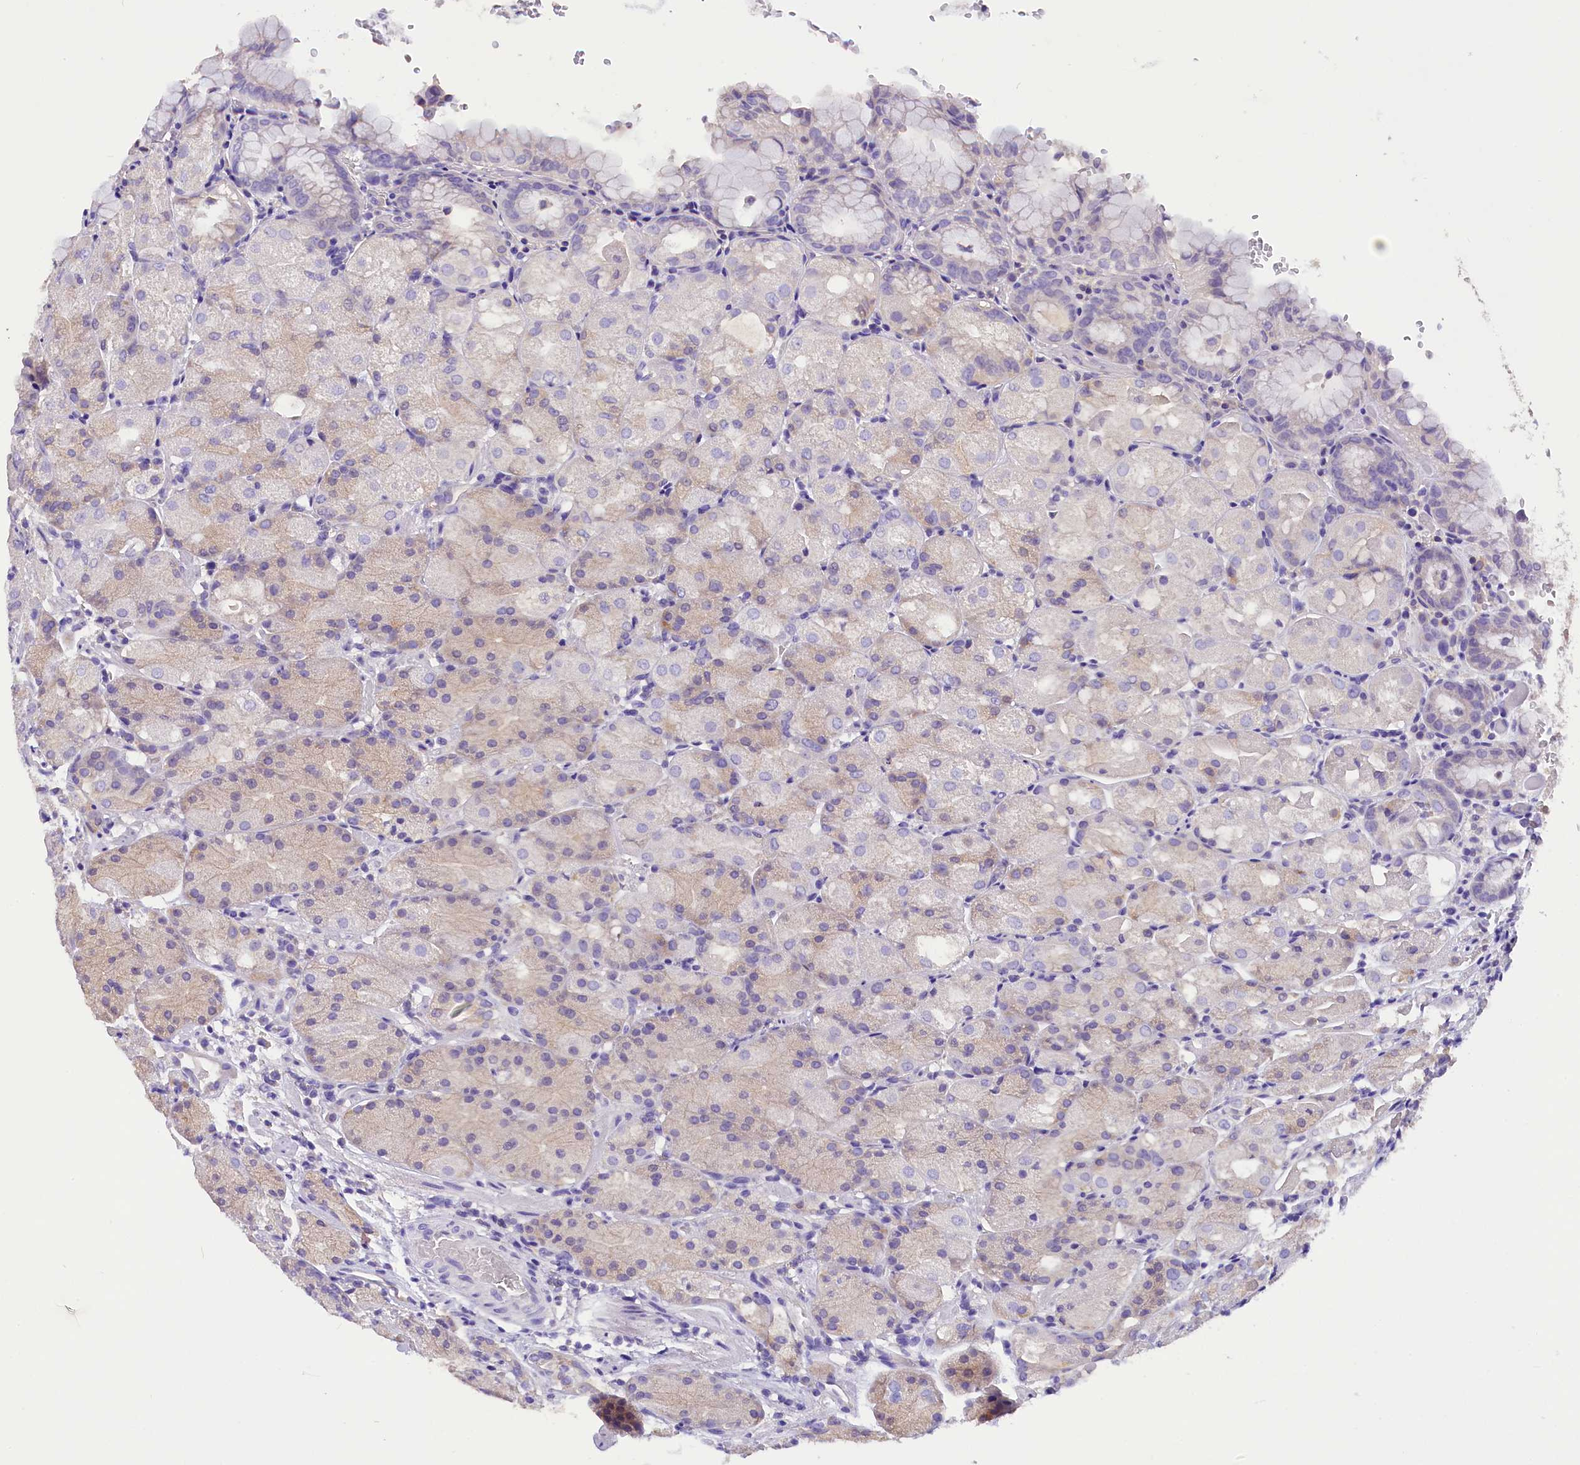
{"staining": {"intensity": "moderate", "quantity": "<25%", "location": "cytoplasmic/membranous"}, "tissue": "stomach", "cell_type": "Glandular cells", "image_type": "normal", "snomed": [{"axis": "morphology", "description": "Normal tissue, NOS"}, {"axis": "topography", "description": "Stomach, upper"}, {"axis": "topography", "description": "Stomach, lower"}], "caption": "Immunohistochemical staining of benign human stomach reveals moderate cytoplasmic/membranous protein expression in about <25% of glandular cells. (Stains: DAB (3,3'-diaminobenzidine) in brown, nuclei in blue, Microscopy: brightfield microscopy at high magnification).", "gene": "AP3B2", "patient": {"sex": "male", "age": 62}}